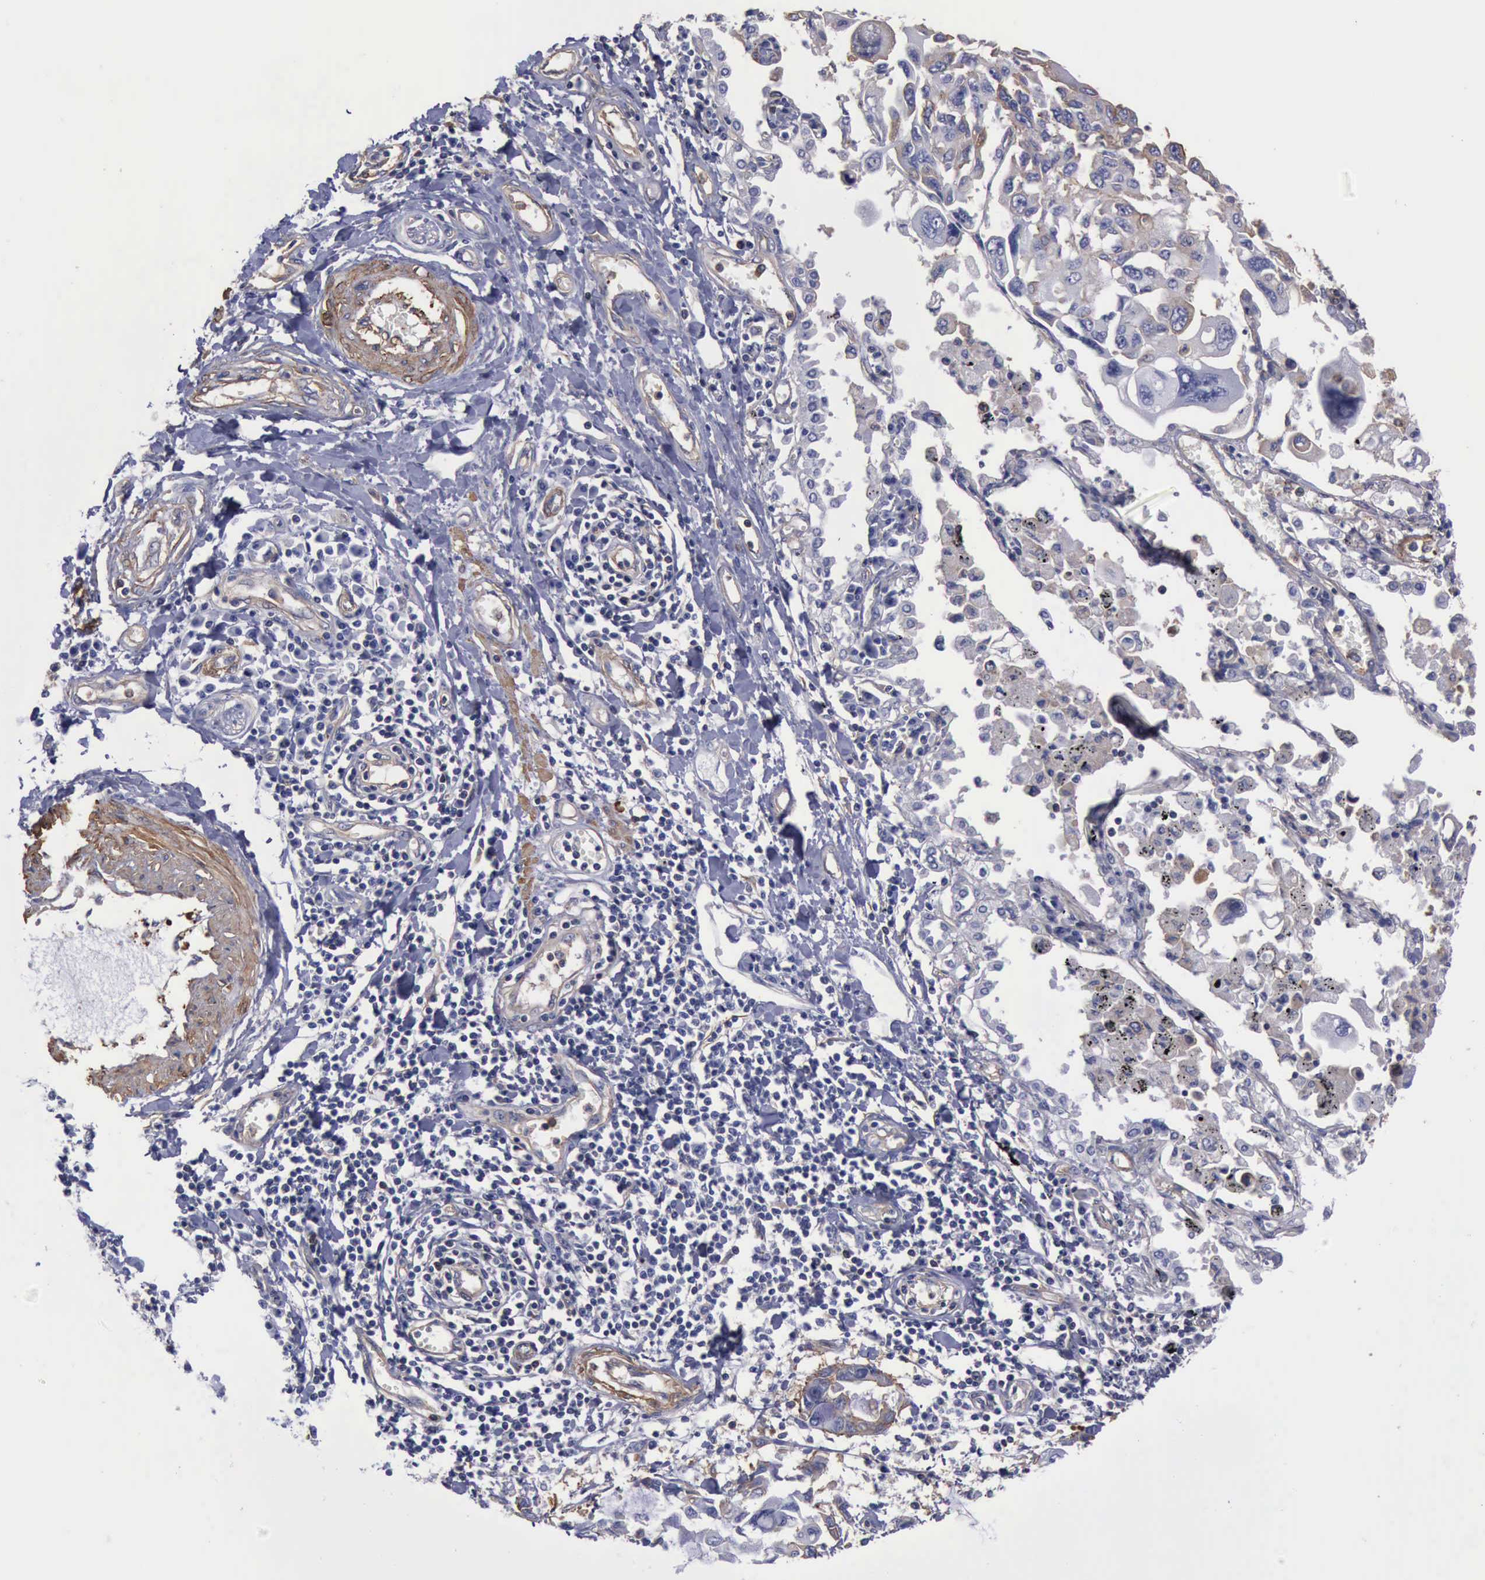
{"staining": {"intensity": "weak", "quantity": "25%-75%", "location": "cytoplasmic/membranous"}, "tissue": "lung cancer", "cell_type": "Tumor cells", "image_type": "cancer", "snomed": [{"axis": "morphology", "description": "Adenocarcinoma, NOS"}, {"axis": "topography", "description": "Lung"}], "caption": "A low amount of weak cytoplasmic/membranous positivity is appreciated in approximately 25%-75% of tumor cells in lung cancer (adenocarcinoma) tissue.", "gene": "FLNA", "patient": {"sex": "male", "age": 64}}